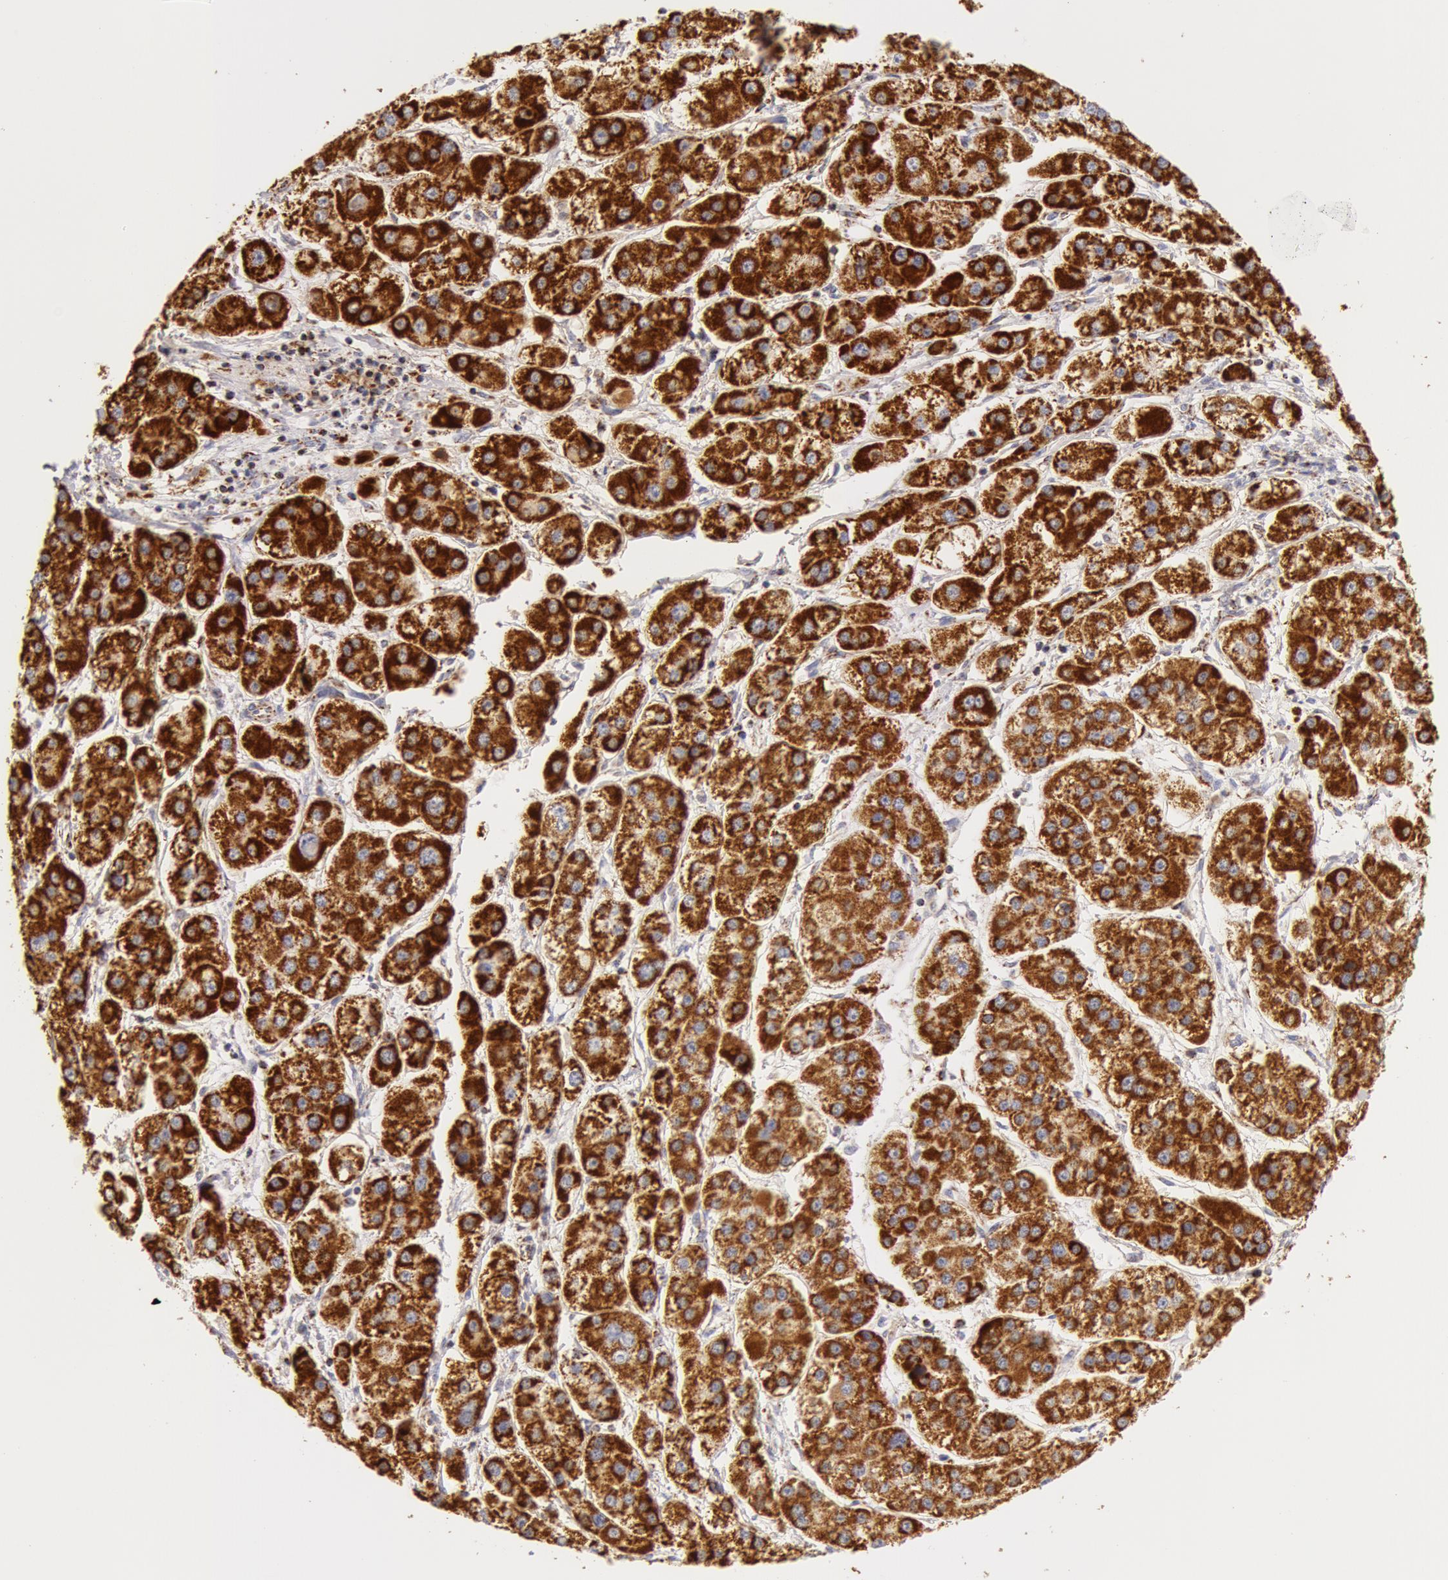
{"staining": {"intensity": "strong", "quantity": ">75%", "location": "cytoplasmic/membranous"}, "tissue": "liver cancer", "cell_type": "Tumor cells", "image_type": "cancer", "snomed": [{"axis": "morphology", "description": "Carcinoma, Hepatocellular, NOS"}, {"axis": "topography", "description": "Liver"}], "caption": "An IHC image of neoplastic tissue is shown. Protein staining in brown labels strong cytoplasmic/membranous positivity in liver cancer (hepatocellular carcinoma) within tumor cells.", "gene": "ATP5F1B", "patient": {"sex": "female", "age": 85}}